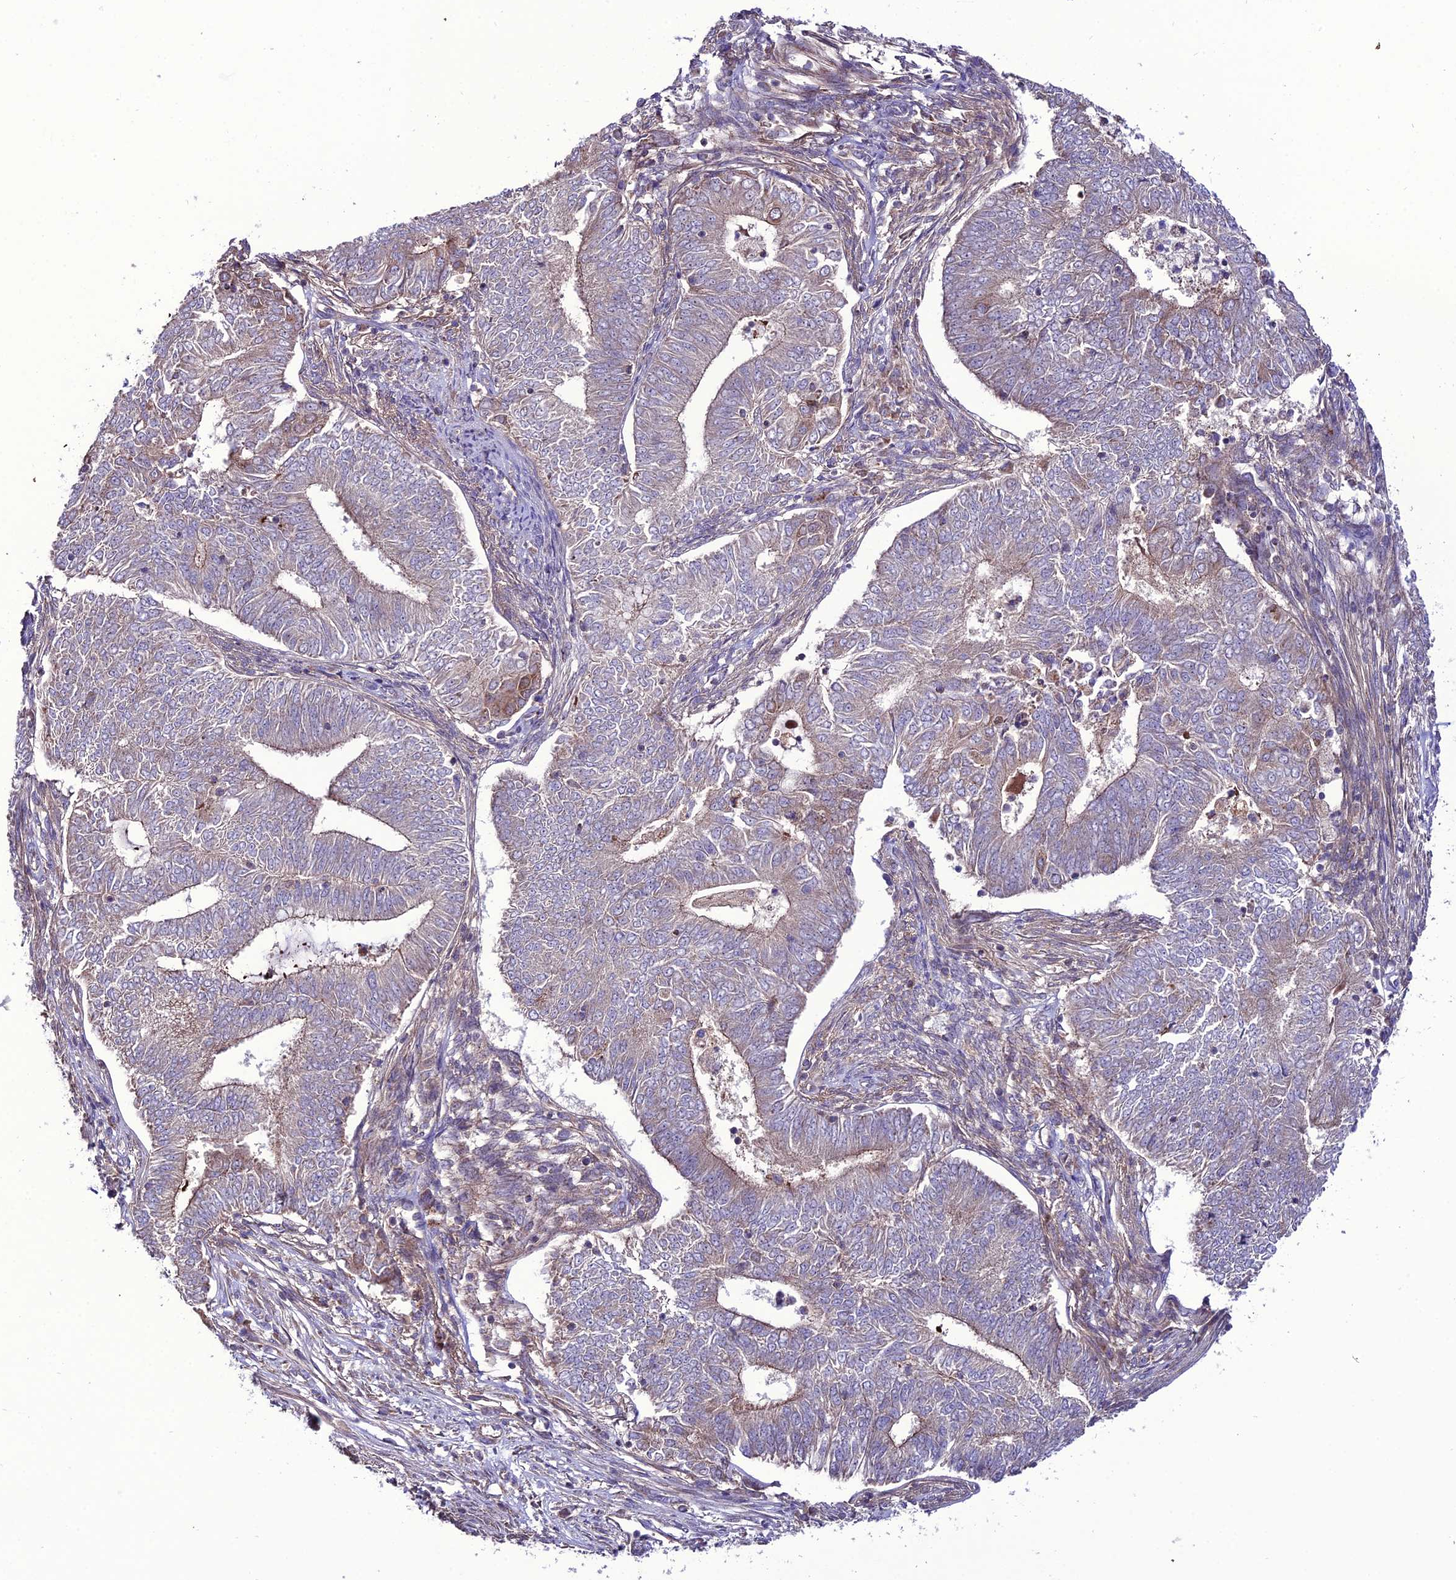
{"staining": {"intensity": "moderate", "quantity": "25%-75%", "location": "cytoplasmic/membranous"}, "tissue": "endometrial cancer", "cell_type": "Tumor cells", "image_type": "cancer", "snomed": [{"axis": "morphology", "description": "Adenocarcinoma, NOS"}, {"axis": "topography", "description": "Endometrium"}], "caption": "Protein staining of endometrial cancer (adenocarcinoma) tissue exhibits moderate cytoplasmic/membranous positivity in about 25%-75% of tumor cells. The staining was performed using DAB, with brown indicating positive protein expression. Nuclei are stained blue with hematoxylin.", "gene": "PPIL3", "patient": {"sex": "female", "age": 62}}